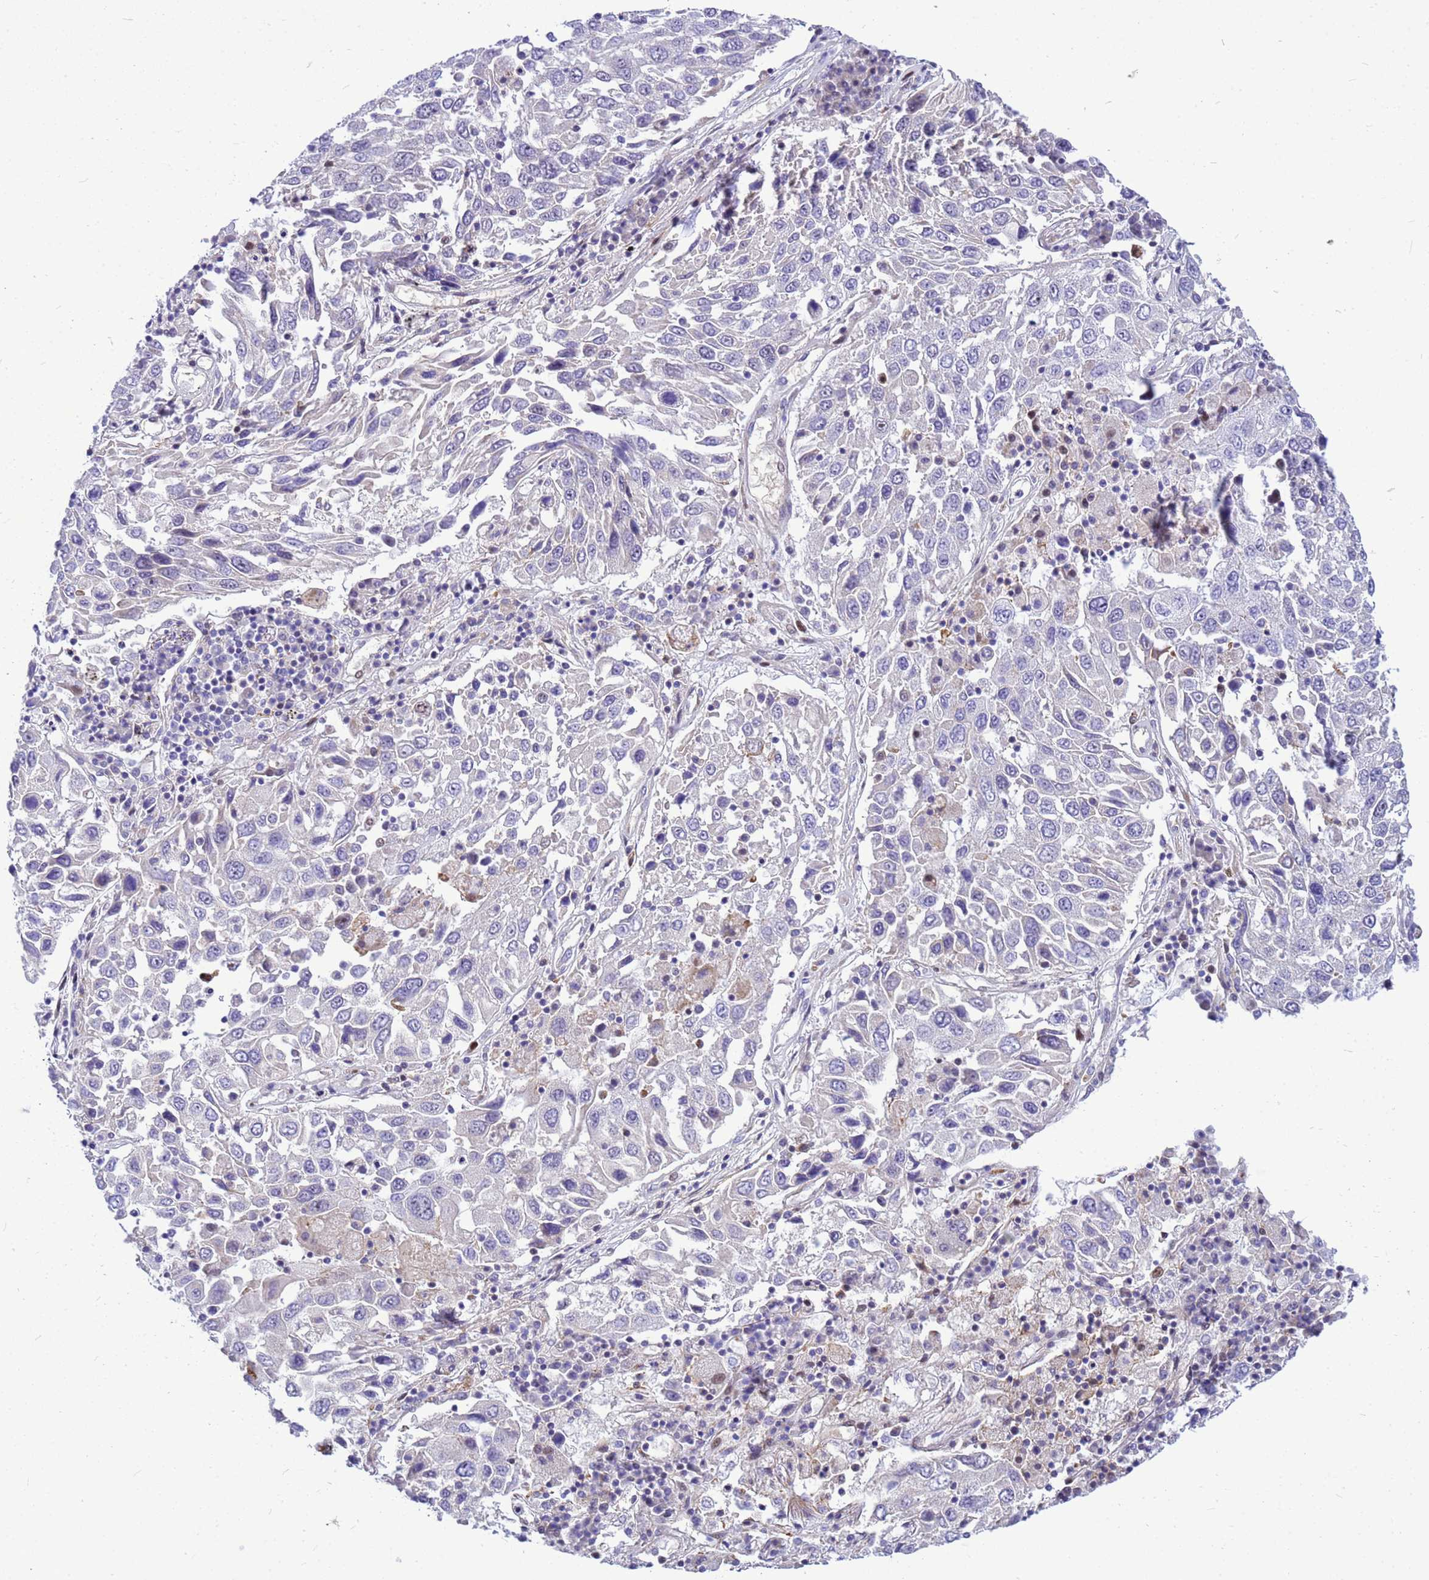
{"staining": {"intensity": "negative", "quantity": "none", "location": "none"}, "tissue": "lung cancer", "cell_type": "Tumor cells", "image_type": "cancer", "snomed": [{"axis": "morphology", "description": "Squamous cell carcinoma, NOS"}, {"axis": "topography", "description": "Lung"}], "caption": "DAB immunohistochemical staining of human squamous cell carcinoma (lung) demonstrates no significant expression in tumor cells.", "gene": "ADAMTS7", "patient": {"sex": "male", "age": 65}}